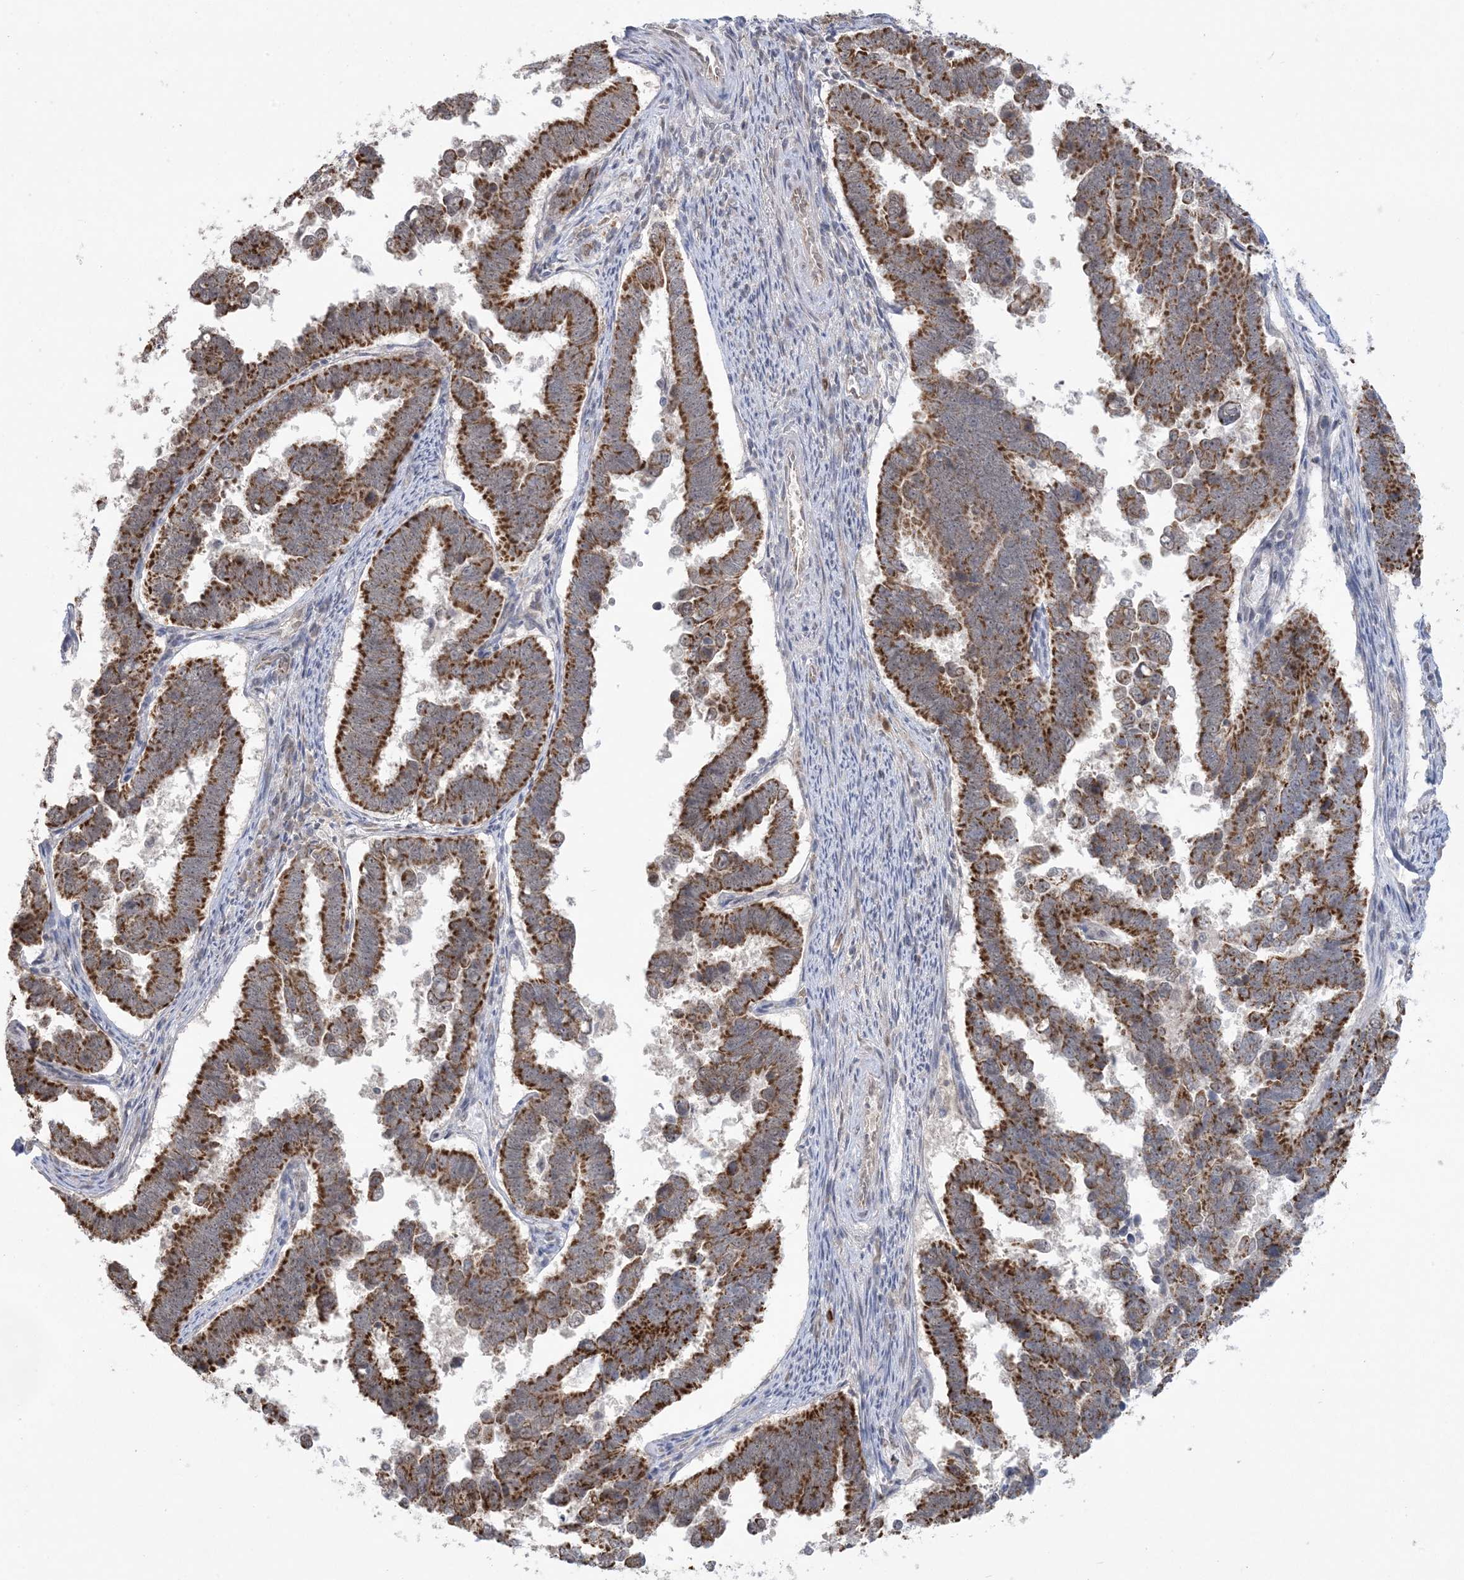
{"staining": {"intensity": "strong", "quantity": ">75%", "location": "cytoplasmic/membranous"}, "tissue": "endometrial cancer", "cell_type": "Tumor cells", "image_type": "cancer", "snomed": [{"axis": "morphology", "description": "Adenocarcinoma, NOS"}, {"axis": "topography", "description": "Endometrium"}], "caption": "DAB (3,3'-diaminobenzidine) immunohistochemical staining of human endometrial adenocarcinoma demonstrates strong cytoplasmic/membranous protein staining in about >75% of tumor cells.", "gene": "TRMT10C", "patient": {"sex": "female", "age": 75}}